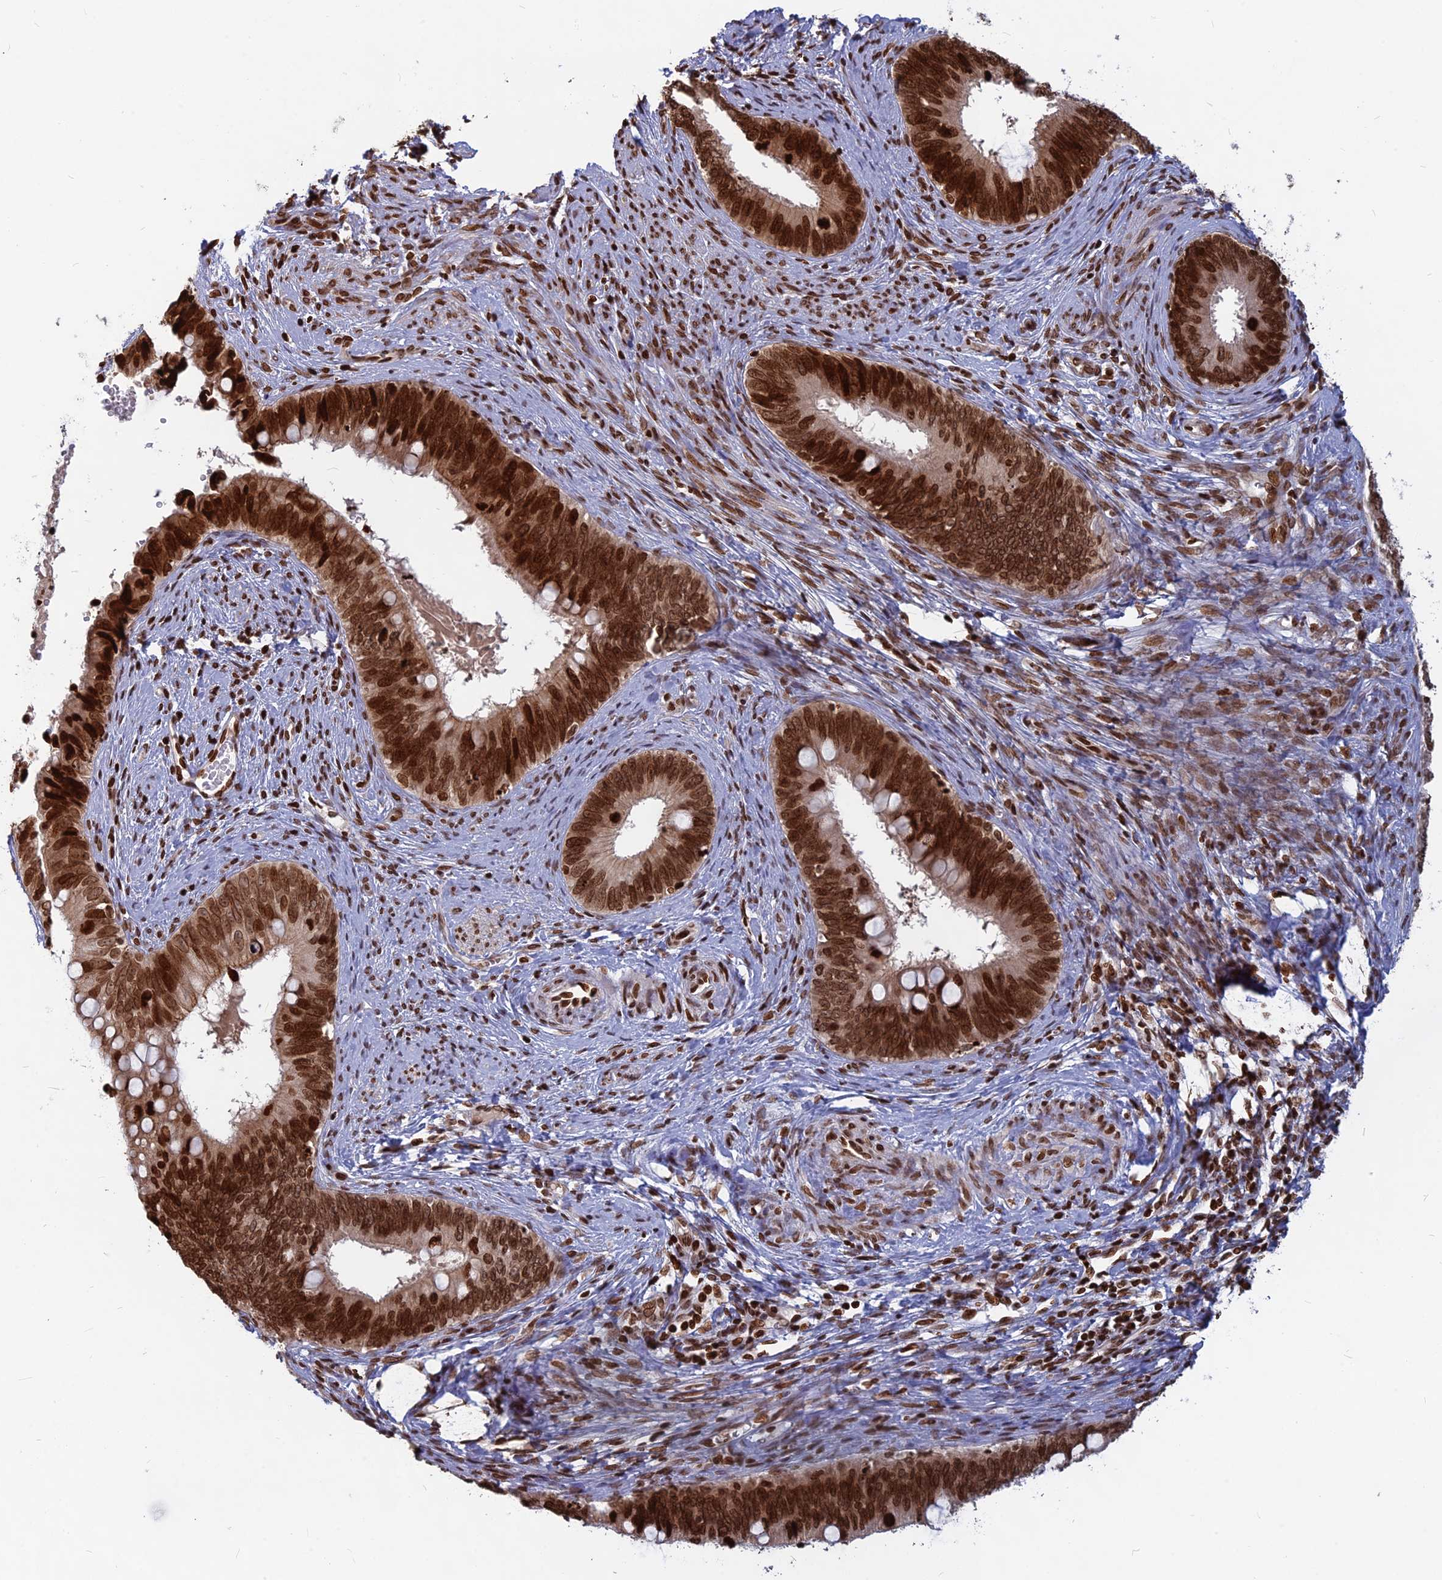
{"staining": {"intensity": "strong", "quantity": ">75%", "location": "nuclear"}, "tissue": "cervical cancer", "cell_type": "Tumor cells", "image_type": "cancer", "snomed": [{"axis": "morphology", "description": "Adenocarcinoma, NOS"}, {"axis": "topography", "description": "Cervix"}], "caption": "Protein expression by immunohistochemistry exhibits strong nuclear positivity in approximately >75% of tumor cells in adenocarcinoma (cervical). (brown staining indicates protein expression, while blue staining denotes nuclei).", "gene": "TET2", "patient": {"sex": "female", "age": 42}}